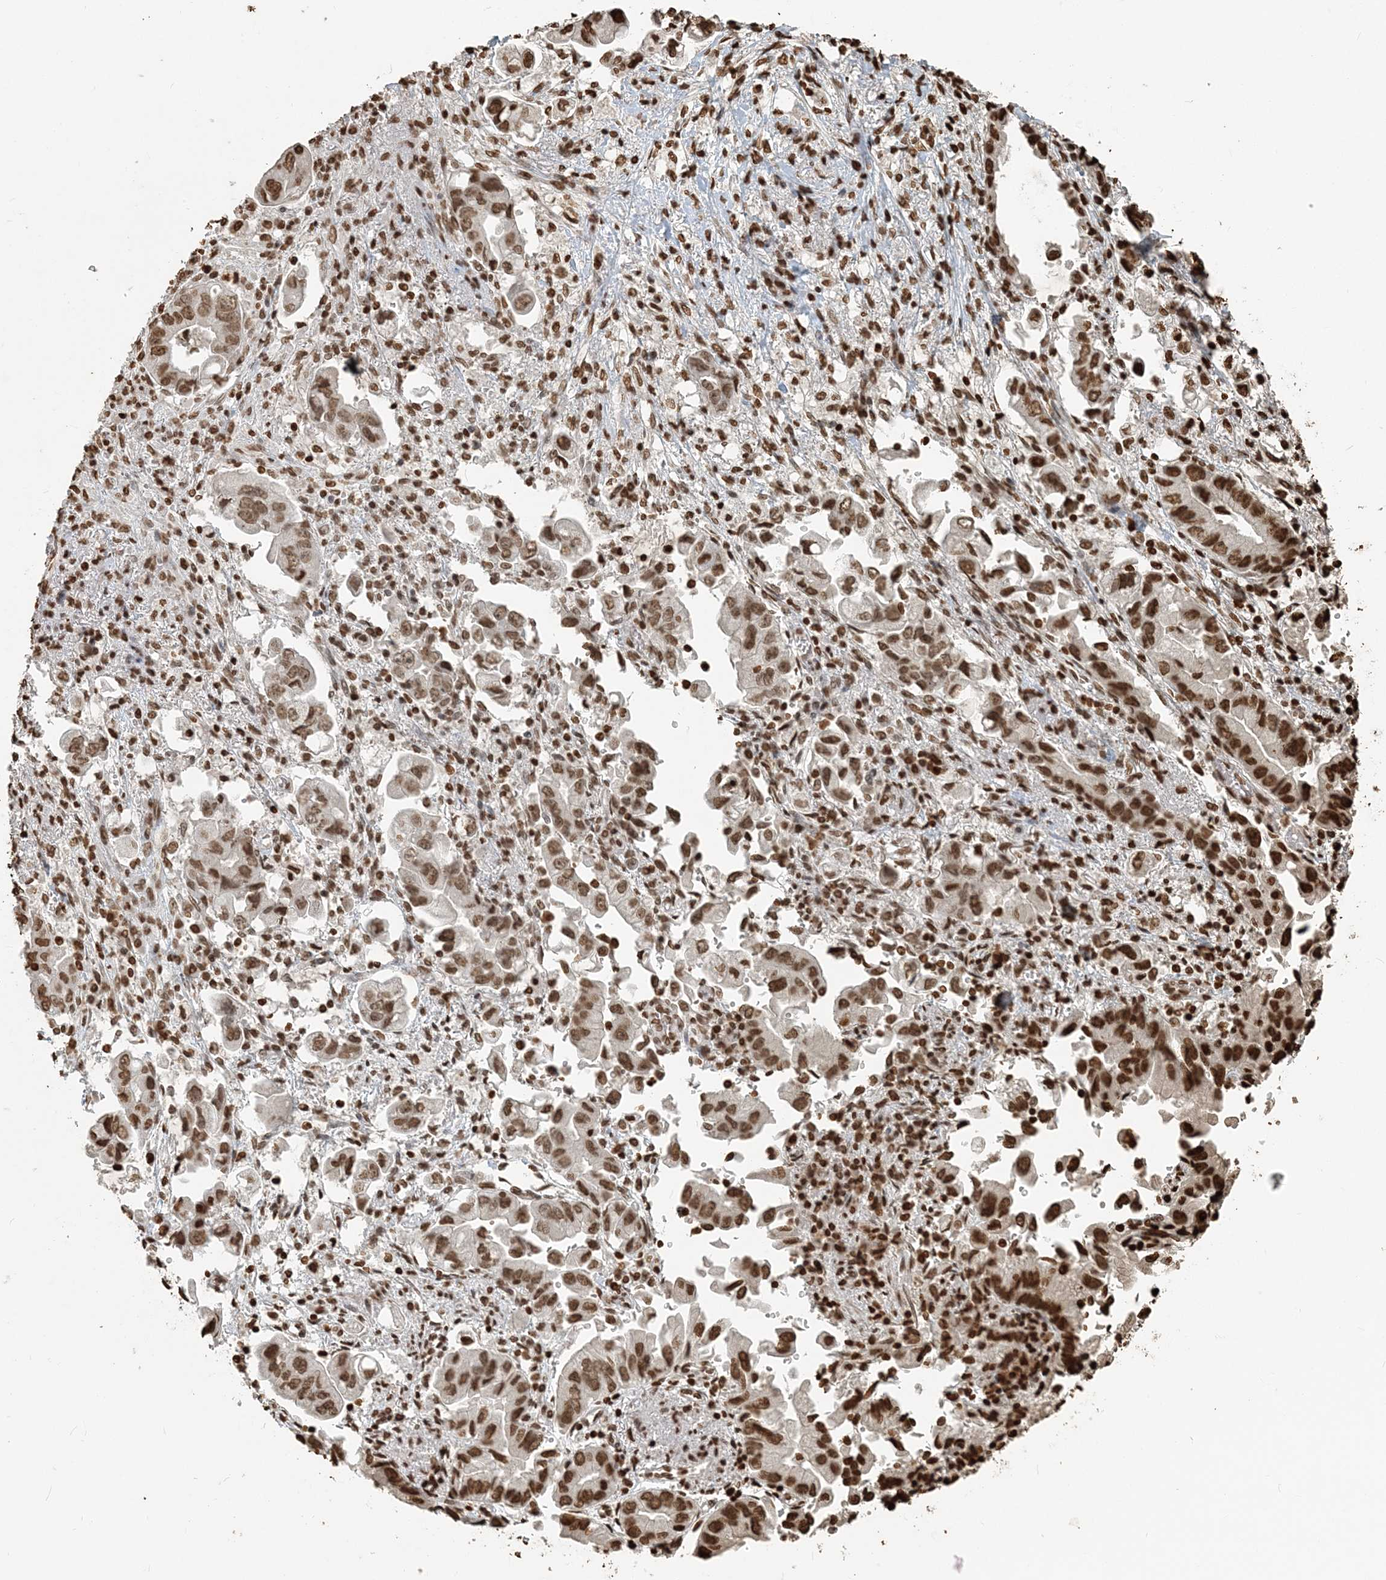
{"staining": {"intensity": "moderate", "quantity": ">75%", "location": "nuclear"}, "tissue": "stomach cancer", "cell_type": "Tumor cells", "image_type": "cancer", "snomed": [{"axis": "morphology", "description": "Adenocarcinoma, NOS"}, {"axis": "topography", "description": "Stomach"}], "caption": "A high-resolution histopathology image shows immunohistochemistry staining of stomach adenocarcinoma, which displays moderate nuclear expression in approximately >75% of tumor cells.", "gene": "H3-3B", "patient": {"sex": "male", "age": 62}}